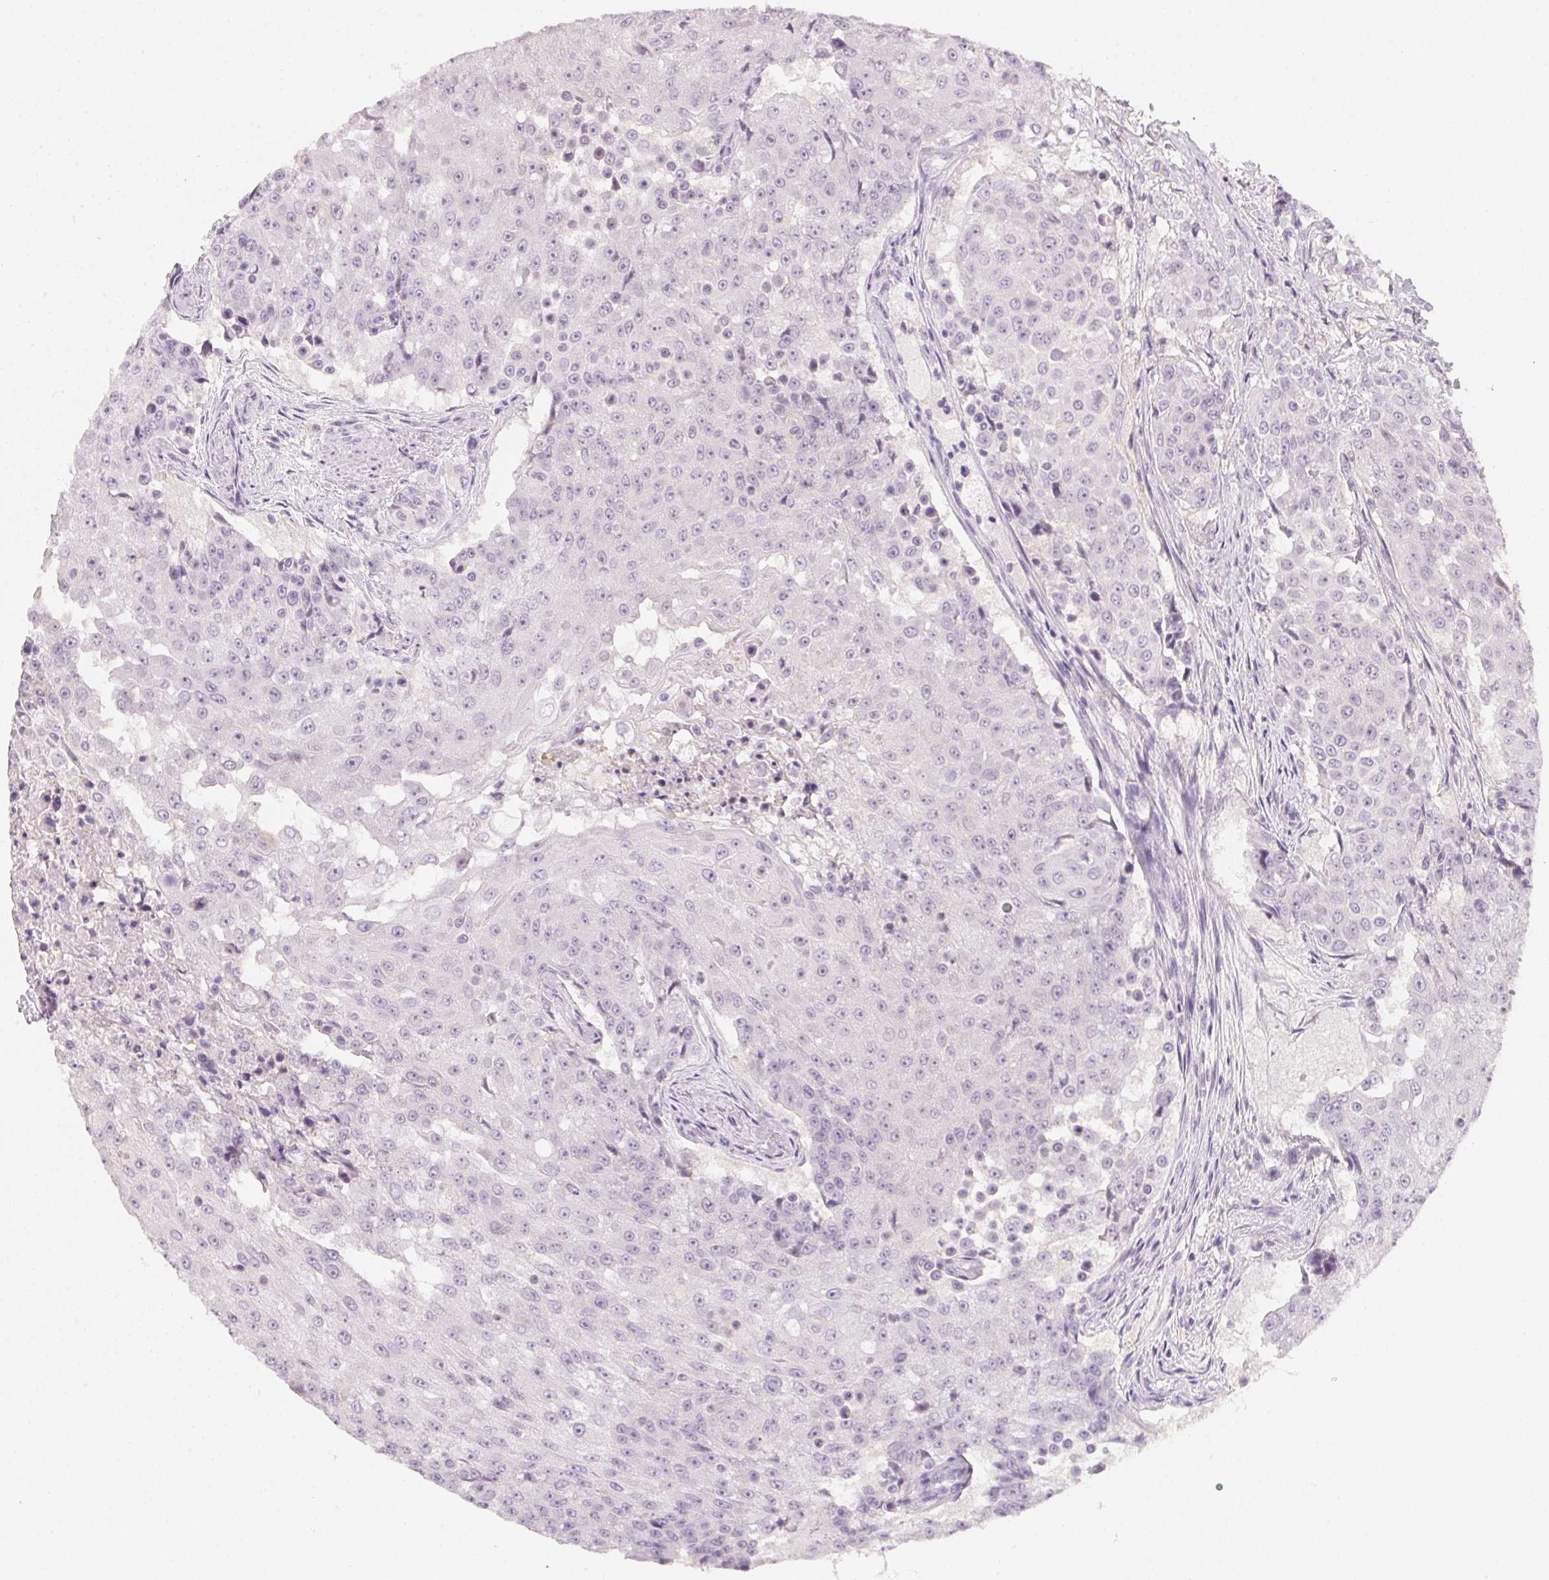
{"staining": {"intensity": "negative", "quantity": "none", "location": "none"}, "tissue": "urothelial cancer", "cell_type": "Tumor cells", "image_type": "cancer", "snomed": [{"axis": "morphology", "description": "Urothelial carcinoma, High grade"}, {"axis": "topography", "description": "Urinary bladder"}], "caption": "This micrograph is of urothelial carcinoma (high-grade) stained with immunohistochemistry to label a protein in brown with the nuclei are counter-stained blue. There is no positivity in tumor cells.", "gene": "CFAP276", "patient": {"sex": "female", "age": 63}}